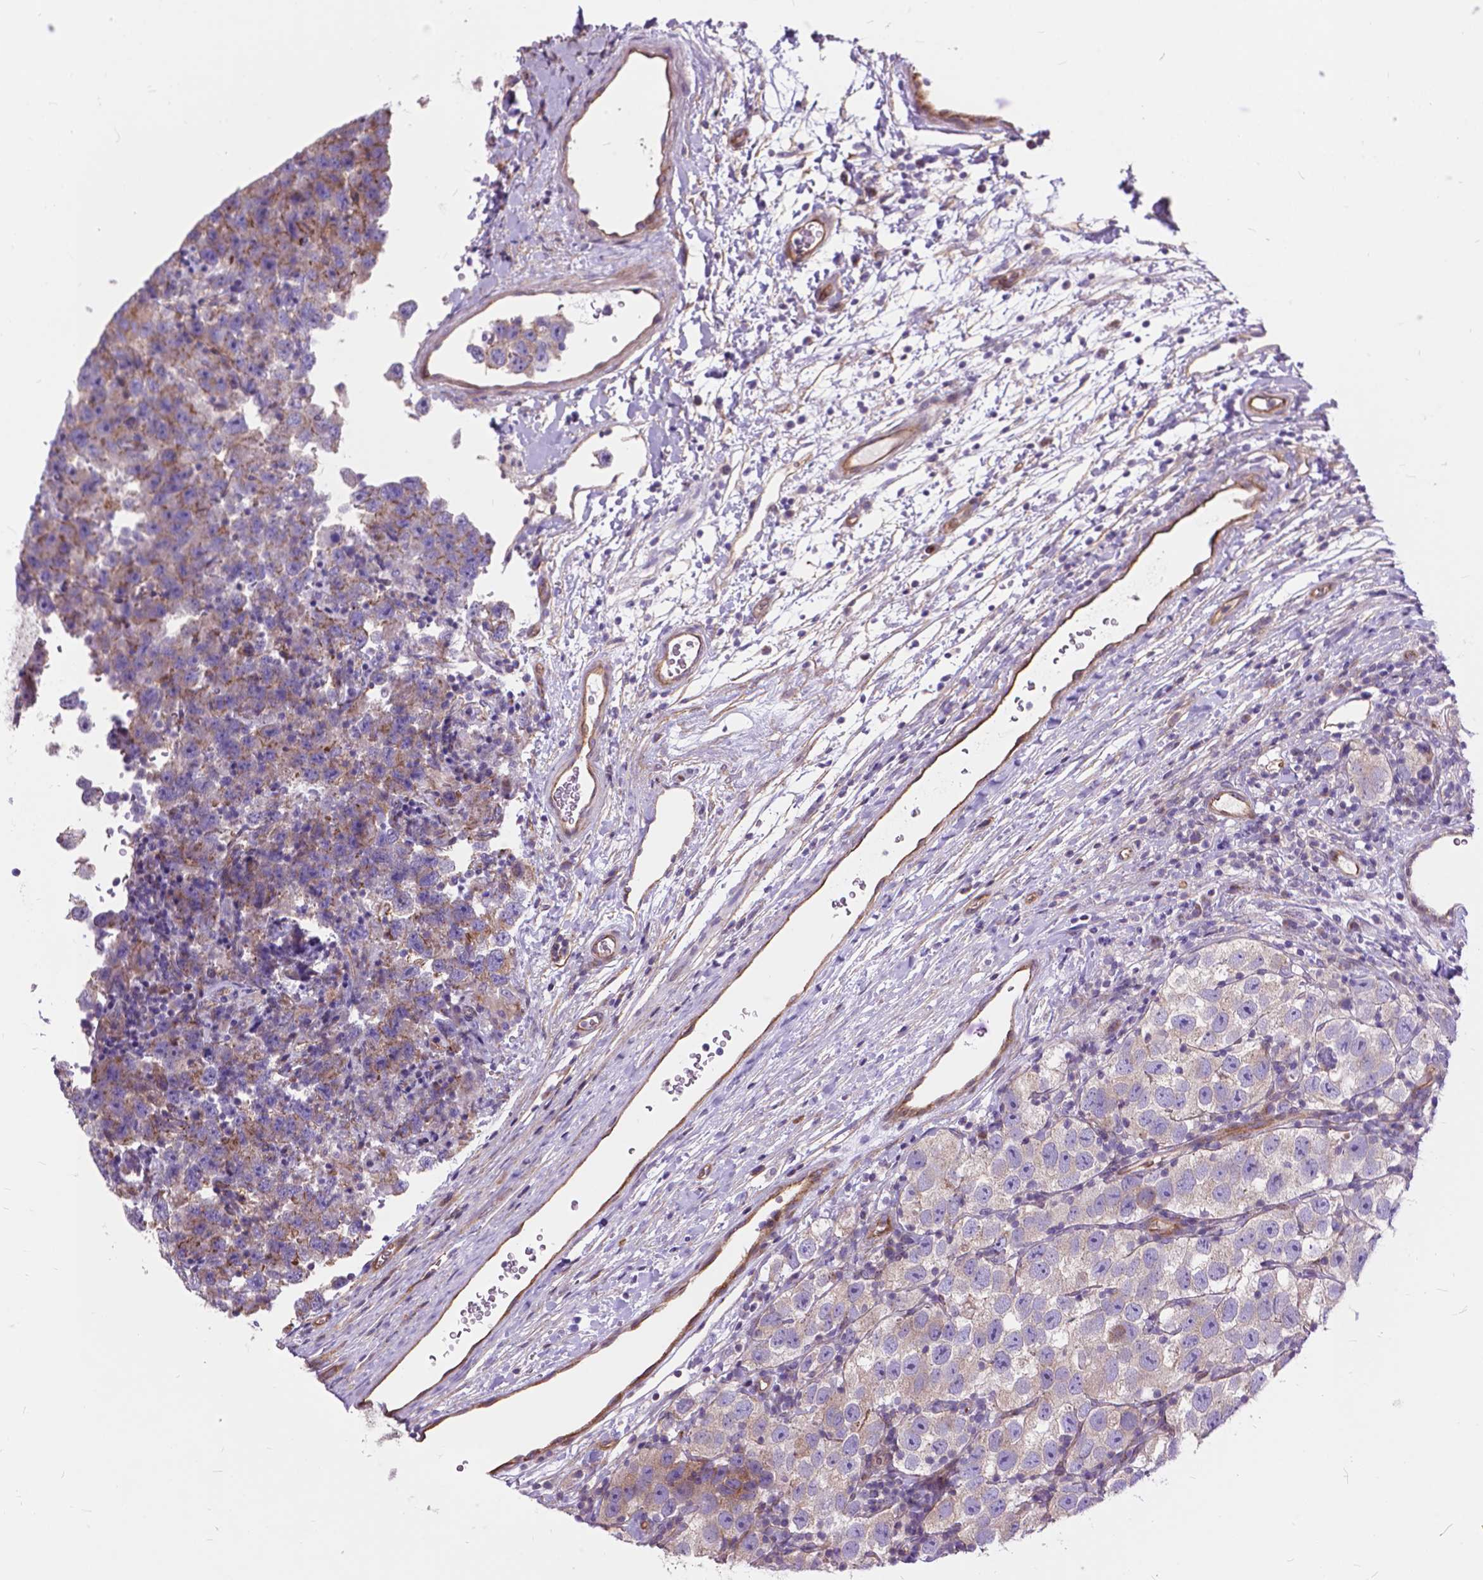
{"staining": {"intensity": "weak", "quantity": "<25%", "location": "cytoplasmic/membranous"}, "tissue": "testis cancer", "cell_type": "Tumor cells", "image_type": "cancer", "snomed": [{"axis": "morphology", "description": "Seminoma, NOS"}, {"axis": "topography", "description": "Testis"}], "caption": "Tumor cells are negative for brown protein staining in seminoma (testis).", "gene": "FLT4", "patient": {"sex": "male", "age": 26}}